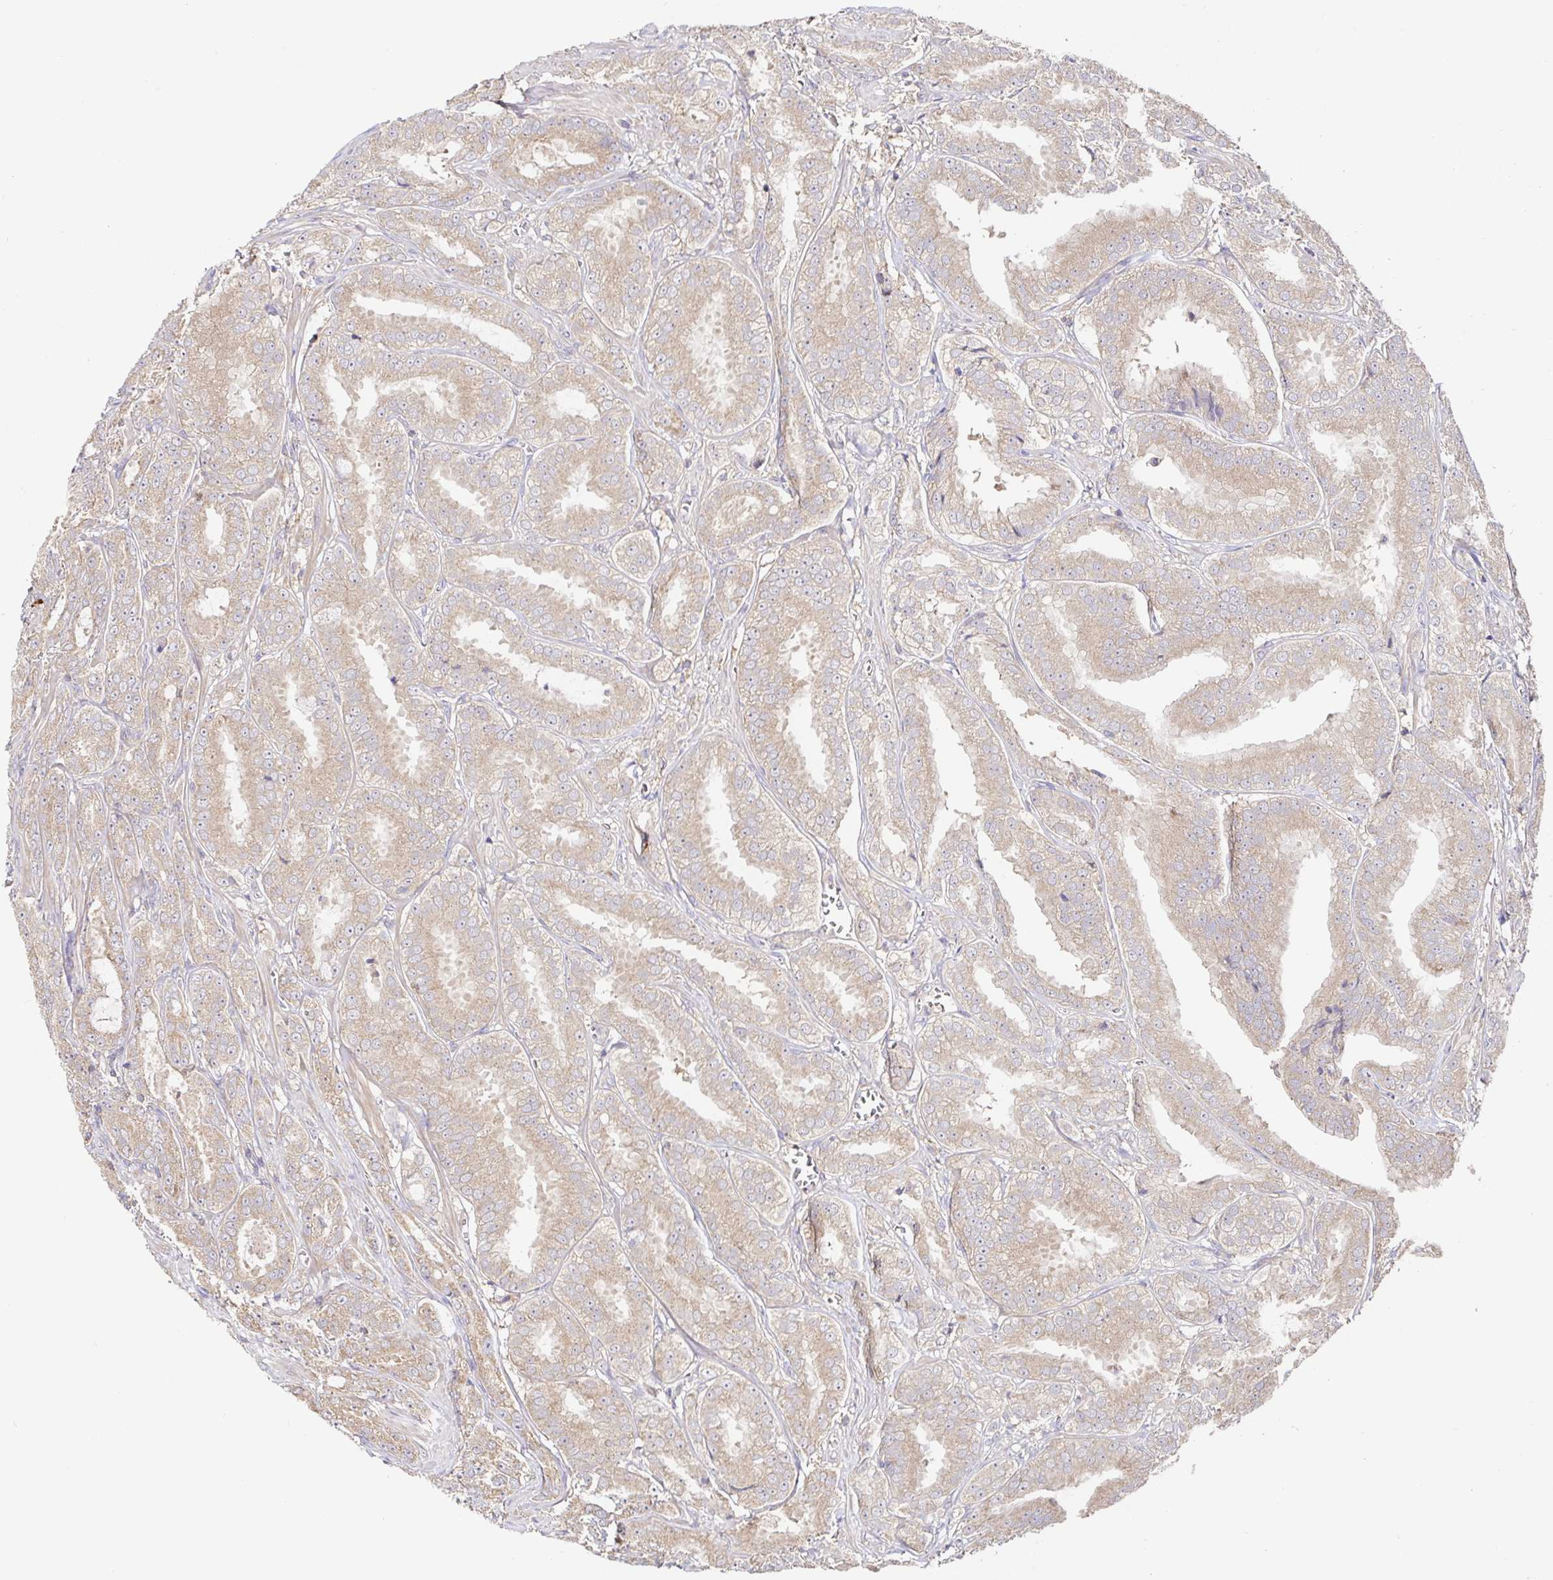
{"staining": {"intensity": "weak", "quantity": ">75%", "location": "cytoplasmic/membranous"}, "tissue": "prostate cancer", "cell_type": "Tumor cells", "image_type": "cancer", "snomed": [{"axis": "morphology", "description": "Adenocarcinoma, High grade"}, {"axis": "topography", "description": "Prostate"}], "caption": "This image reveals immunohistochemistry (IHC) staining of prostate cancer, with low weak cytoplasmic/membranous positivity in approximately >75% of tumor cells.", "gene": "HAGH", "patient": {"sex": "male", "age": 64}}